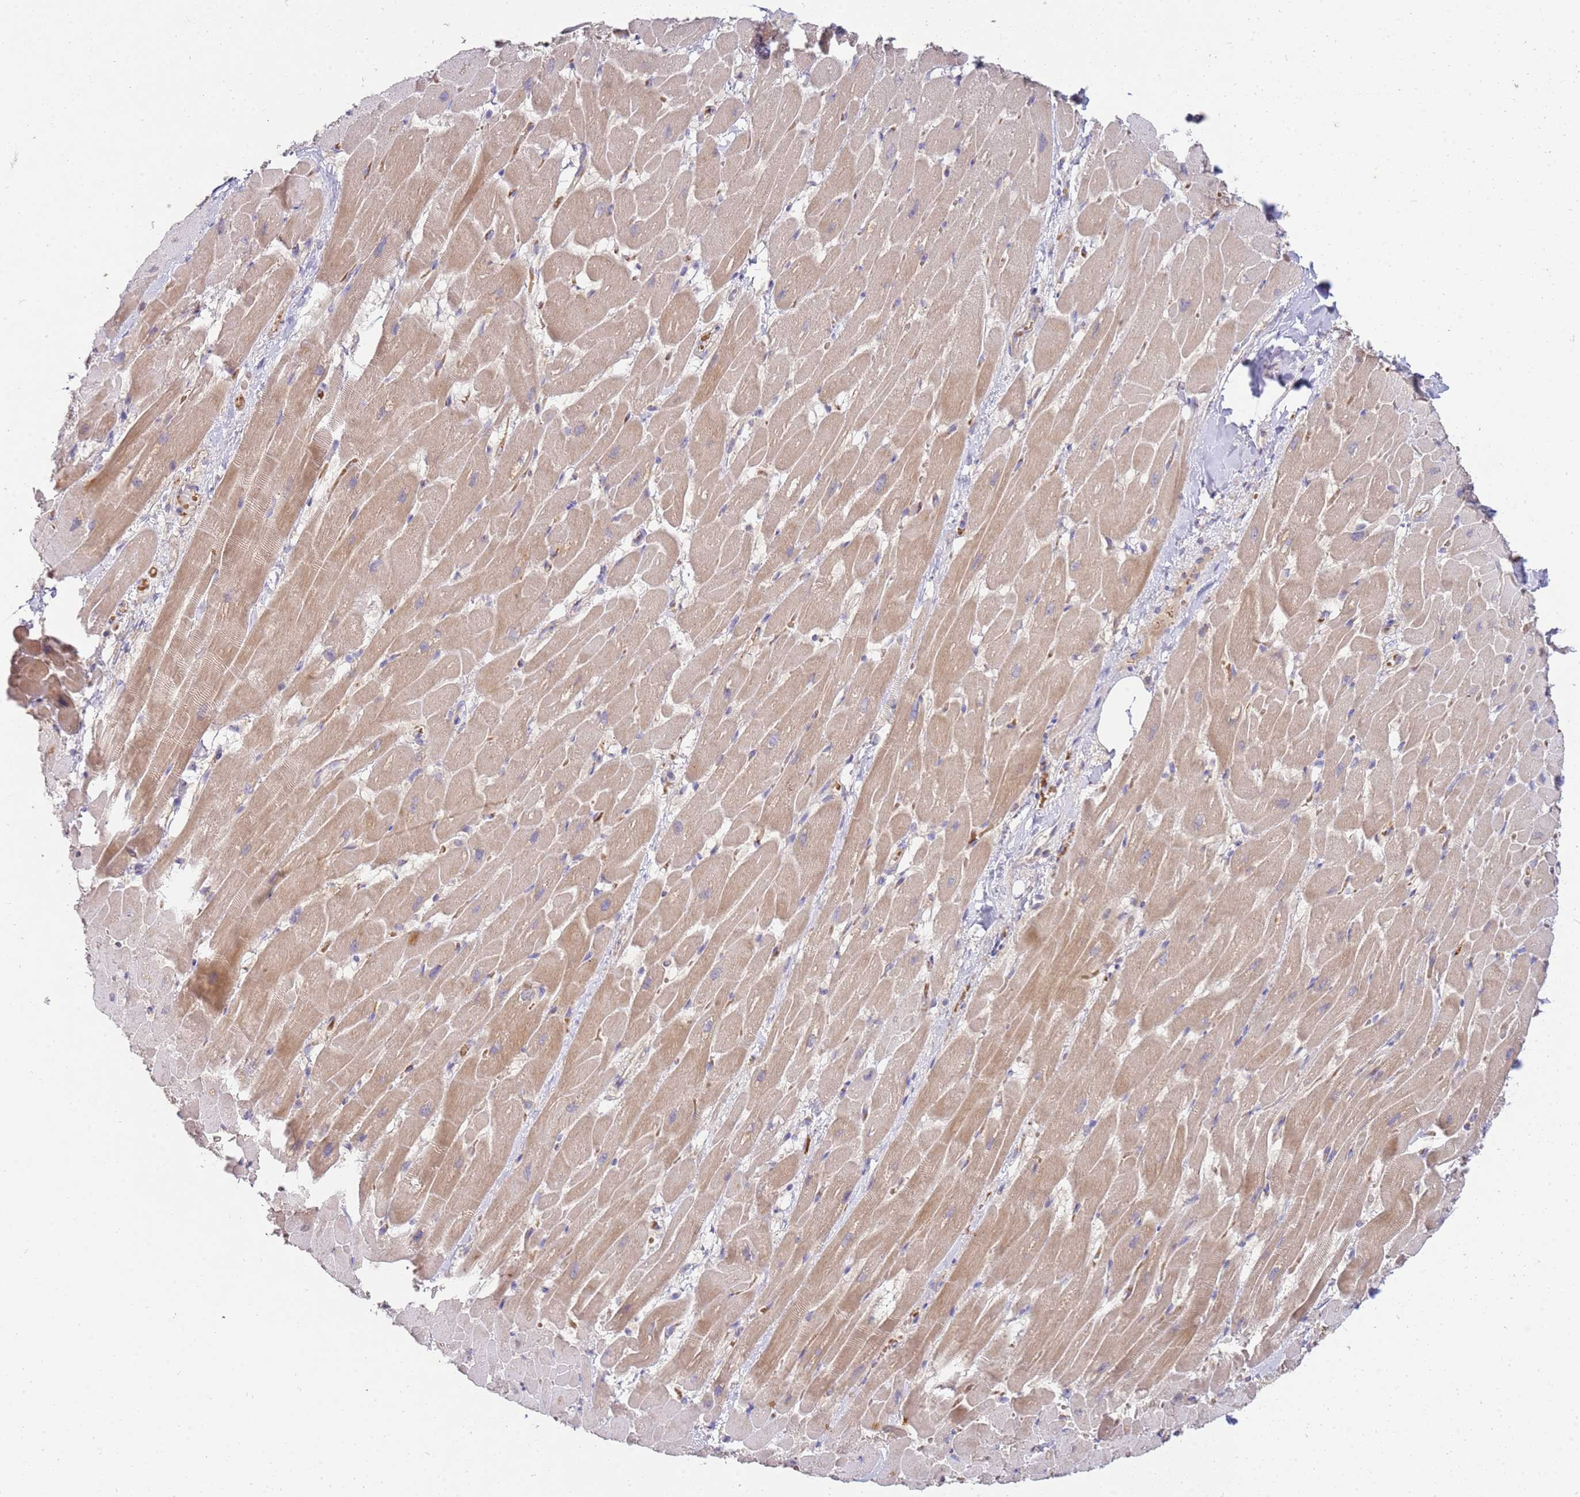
{"staining": {"intensity": "weak", "quantity": "25%-75%", "location": "cytoplasmic/membranous"}, "tissue": "heart muscle", "cell_type": "Cardiomyocytes", "image_type": "normal", "snomed": [{"axis": "morphology", "description": "Normal tissue, NOS"}, {"axis": "topography", "description": "Heart"}], "caption": "Weak cytoplasmic/membranous positivity is appreciated in about 25%-75% of cardiomyocytes in benign heart muscle. (Brightfield microscopy of DAB IHC at high magnification).", "gene": "NMUR2", "patient": {"sex": "male", "age": 37}}